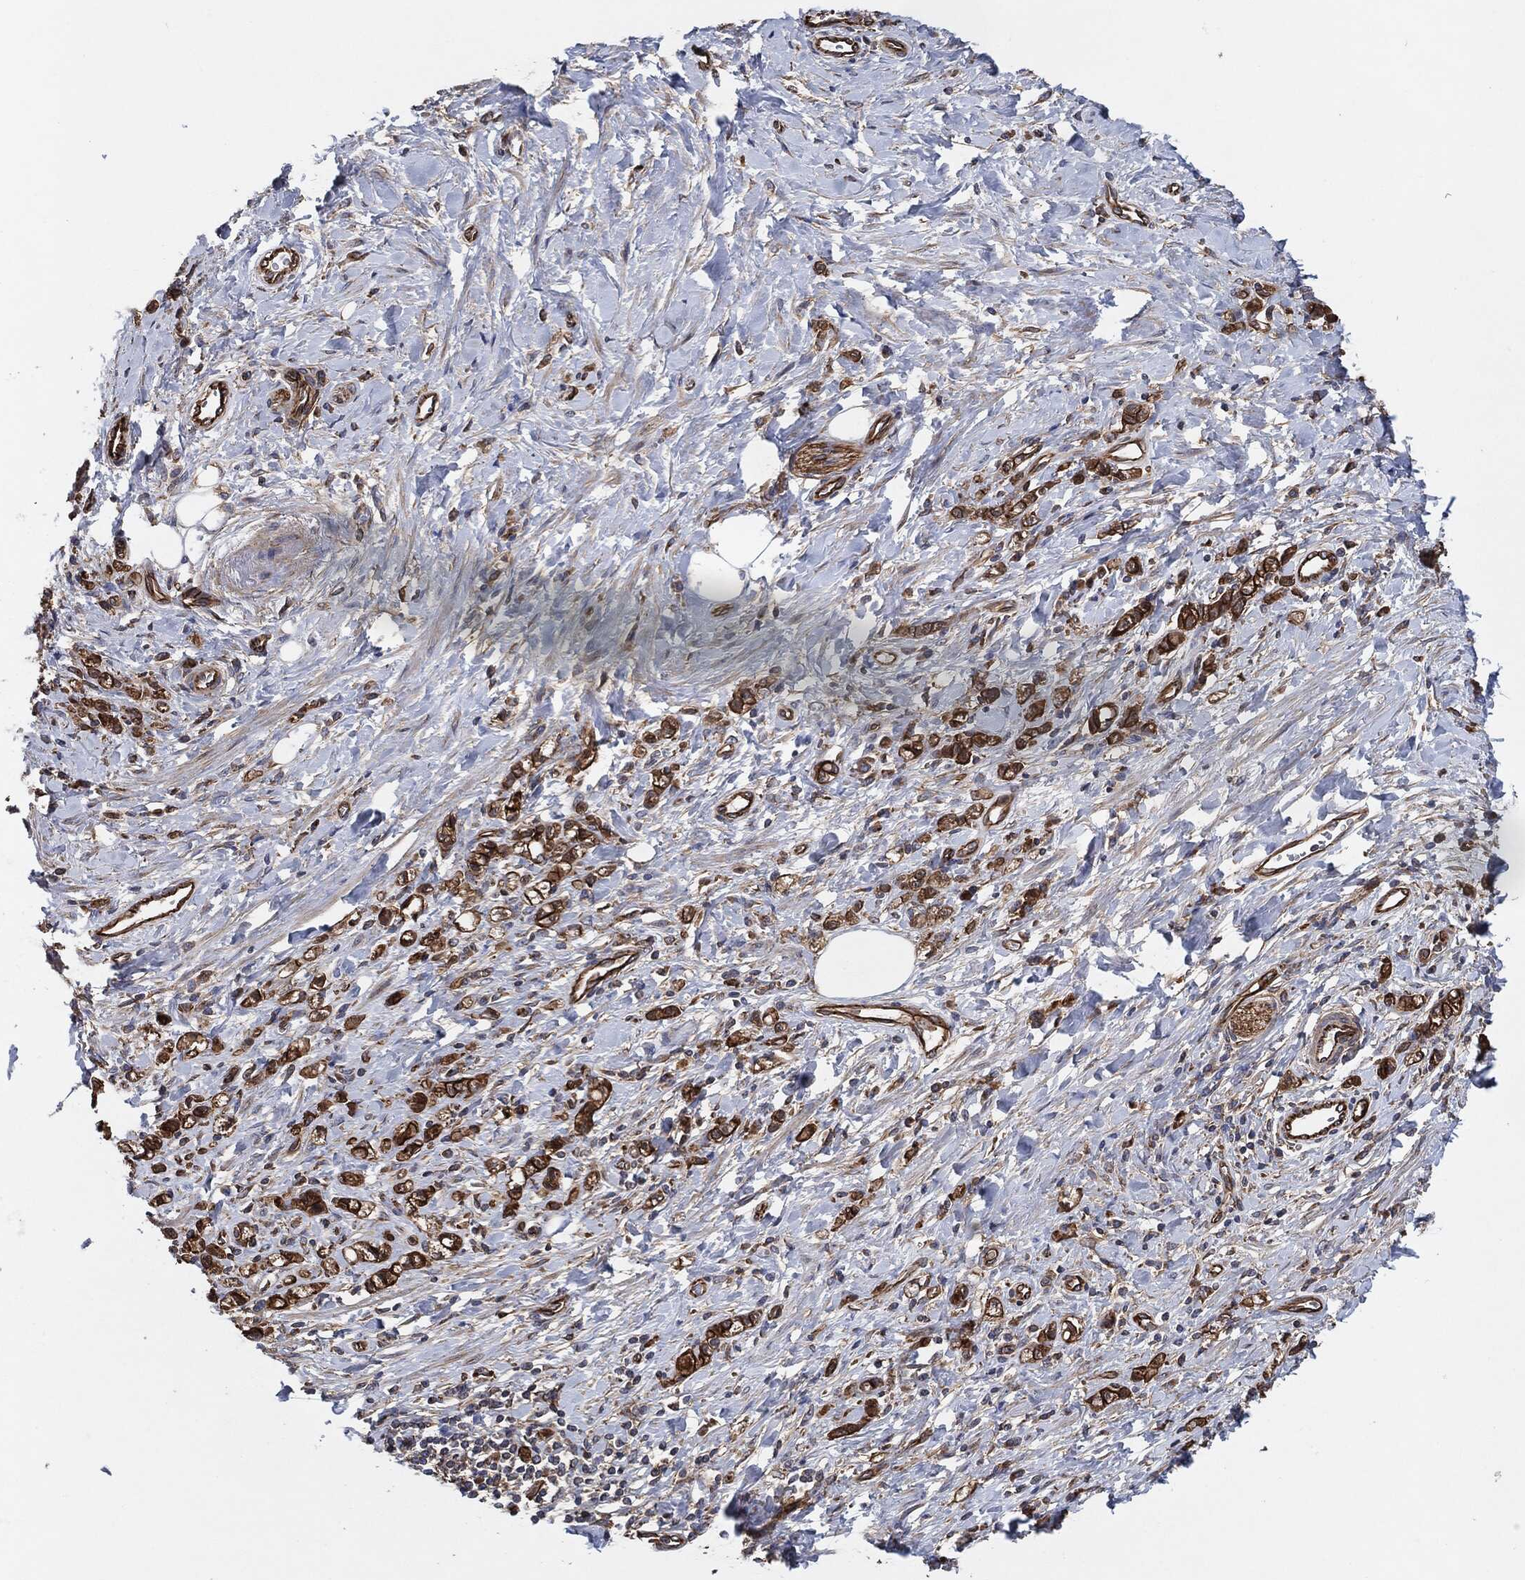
{"staining": {"intensity": "strong", "quantity": ">75%", "location": "cytoplasmic/membranous"}, "tissue": "stomach cancer", "cell_type": "Tumor cells", "image_type": "cancer", "snomed": [{"axis": "morphology", "description": "Adenocarcinoma, NOS"}, {"axis": "topography", "description": "Stomach"}], "caption": "Brown immunohistochemical staining in stomach adenocarcinoma shows strong cytoplasmic/membranous staining in about >75% of tumor cells. (DAB (3,3'-diaminobenzidine) IHC with brightfield microscopy, high magnification).", "gene": "CTNNA1", "patient": {"sex": "male", "age": 77}}